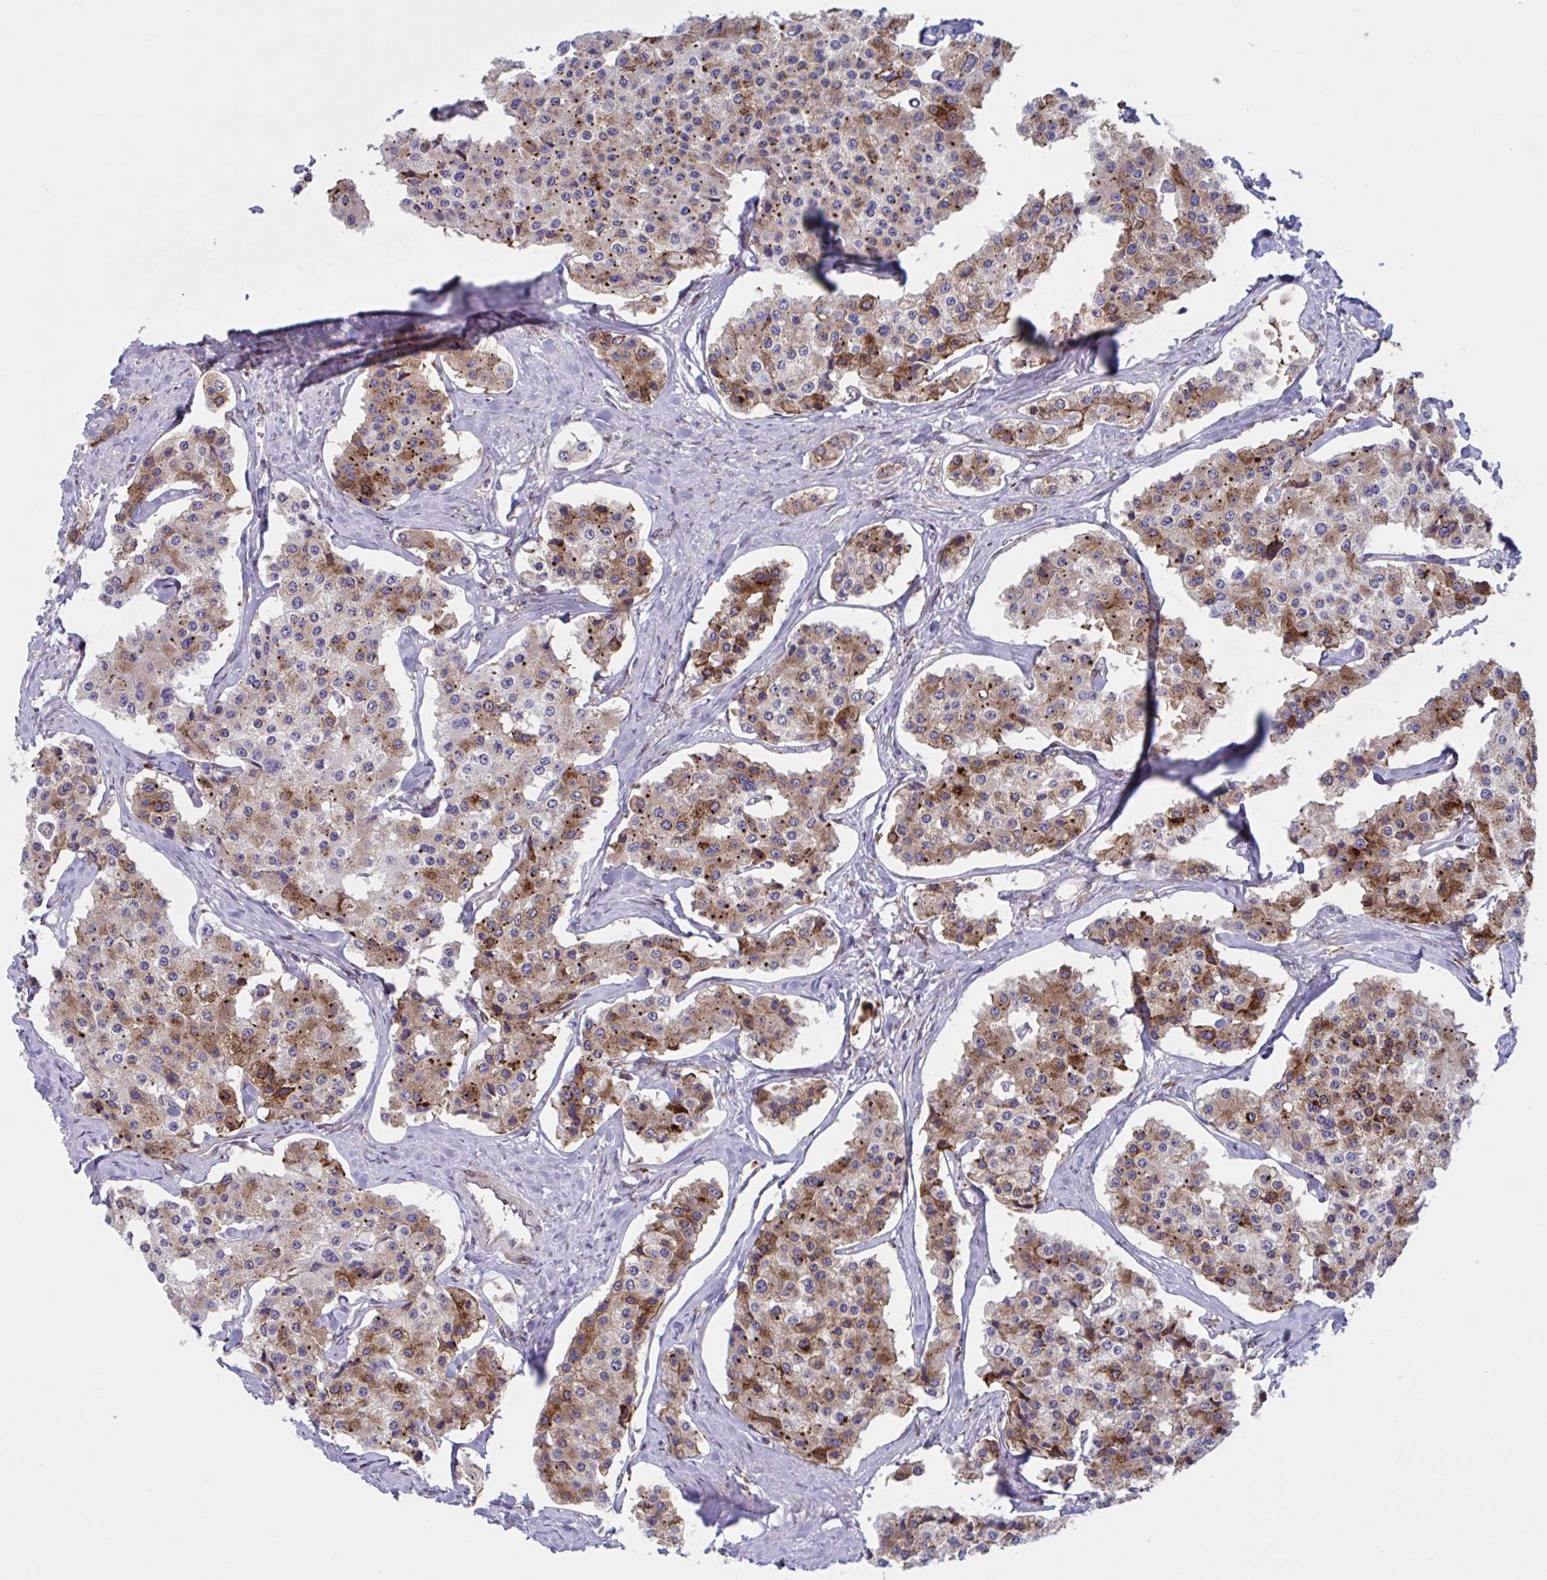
{"staining": {"intensity": "moderate", "quantity": "25%-75%", "location": "cytoplasmic/membranous"}, "tissue": "carcinoid", "cell_type": "Tumor cells", "image_type": "cancer", "snomed": [{"axis": "morphology", "description": "Carcinoid, malignant, NOS"}, {"axis": "topography", "description": "Small intestine"}], "caption": "IHC (DAB) staining of carcinoid (malignant) displays moderate cytoplasmic/membranous protein positivity in approximately 25%-75% of tumor cells.", "gene": "RFK", "patient": {"sex": "female", "age": 65}}